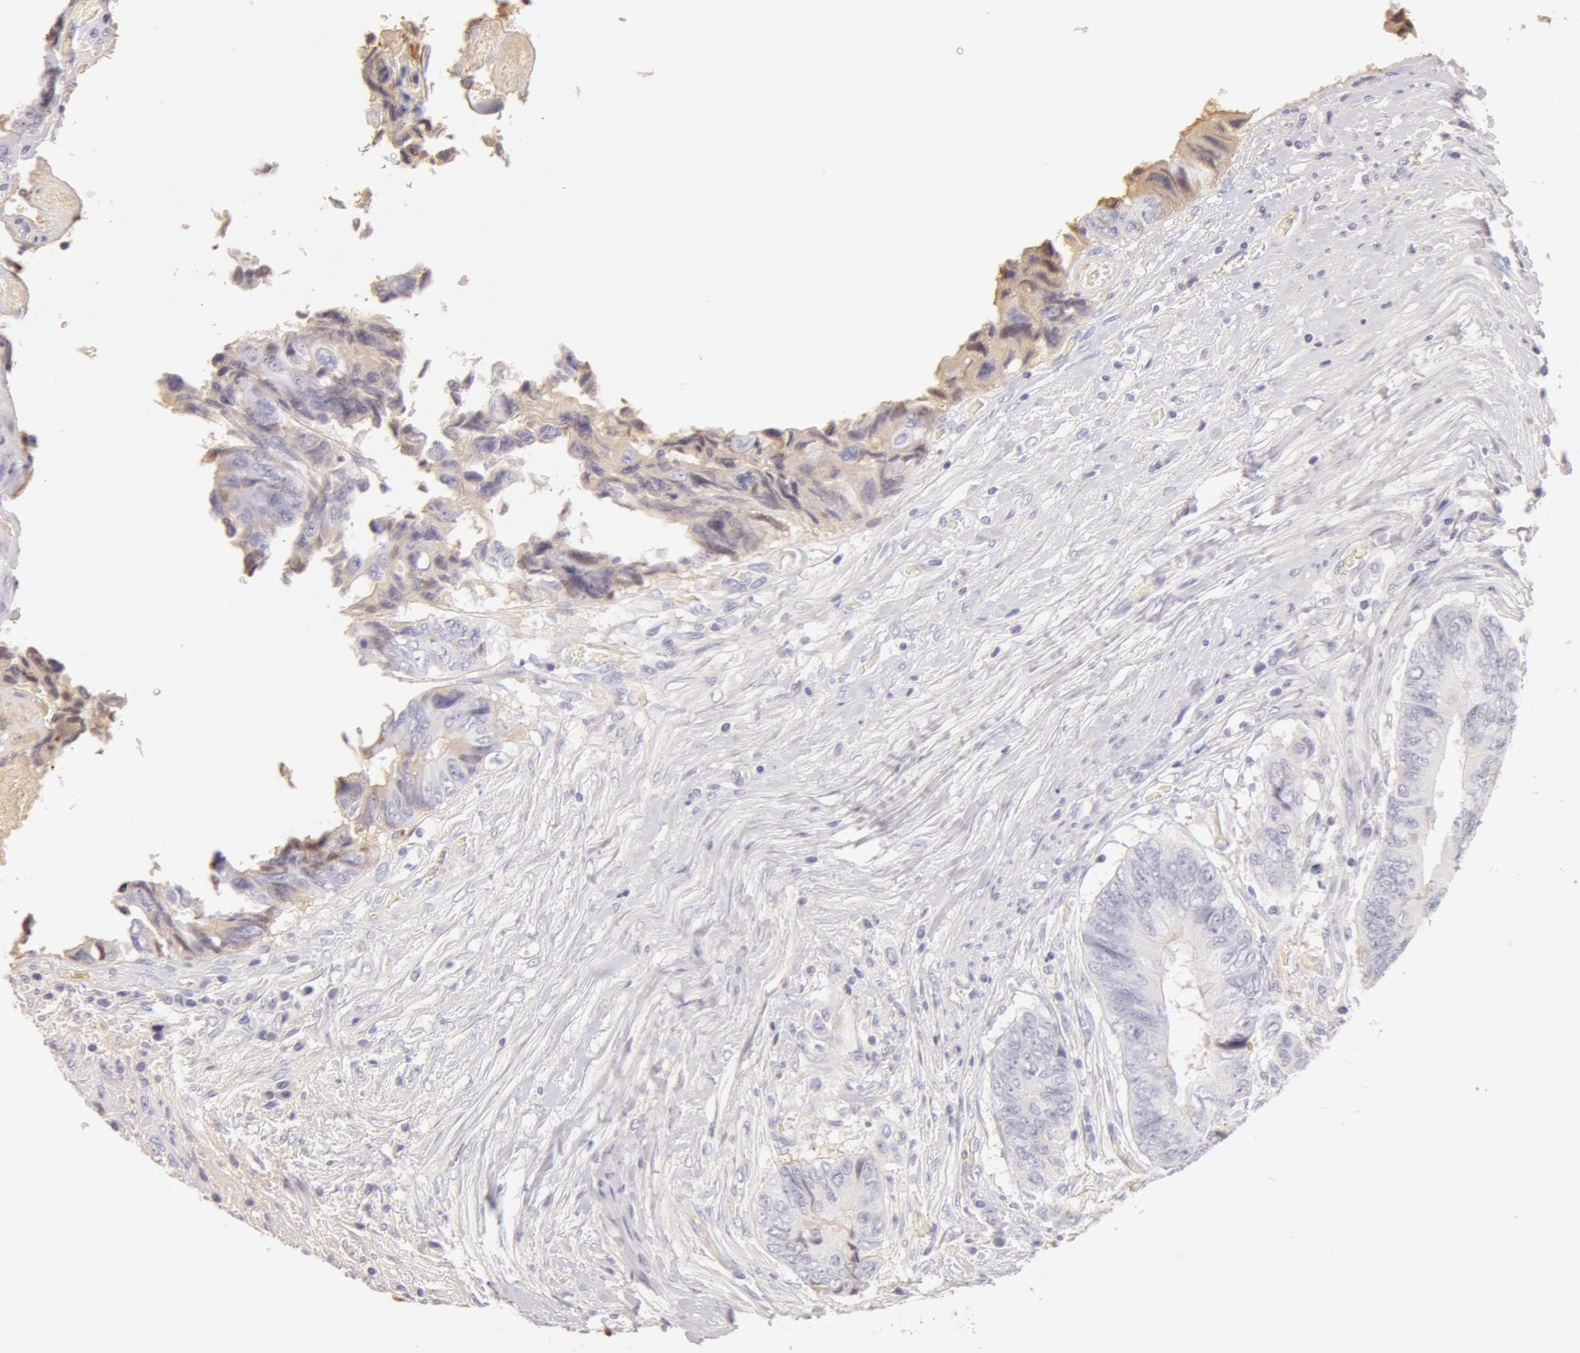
{"staining": {"intensity": "weak", "quantity": "<25%", "location": "cytoplasmic/membranous"}, "tissue": "colorectal cancer", "cell_type": "Tumor cells", "image_type": "cancer", "snomed": [{"axis": "morphology", "description": "Adenocarcinoma, NOS"}, {"axis": "topography", "description": "Rectum"}], "caption": "Tumor cells show no significant protein expression in colorectal cancer.", "gene": "AHSG", "patient": {"sex": "female", "age": 82}}